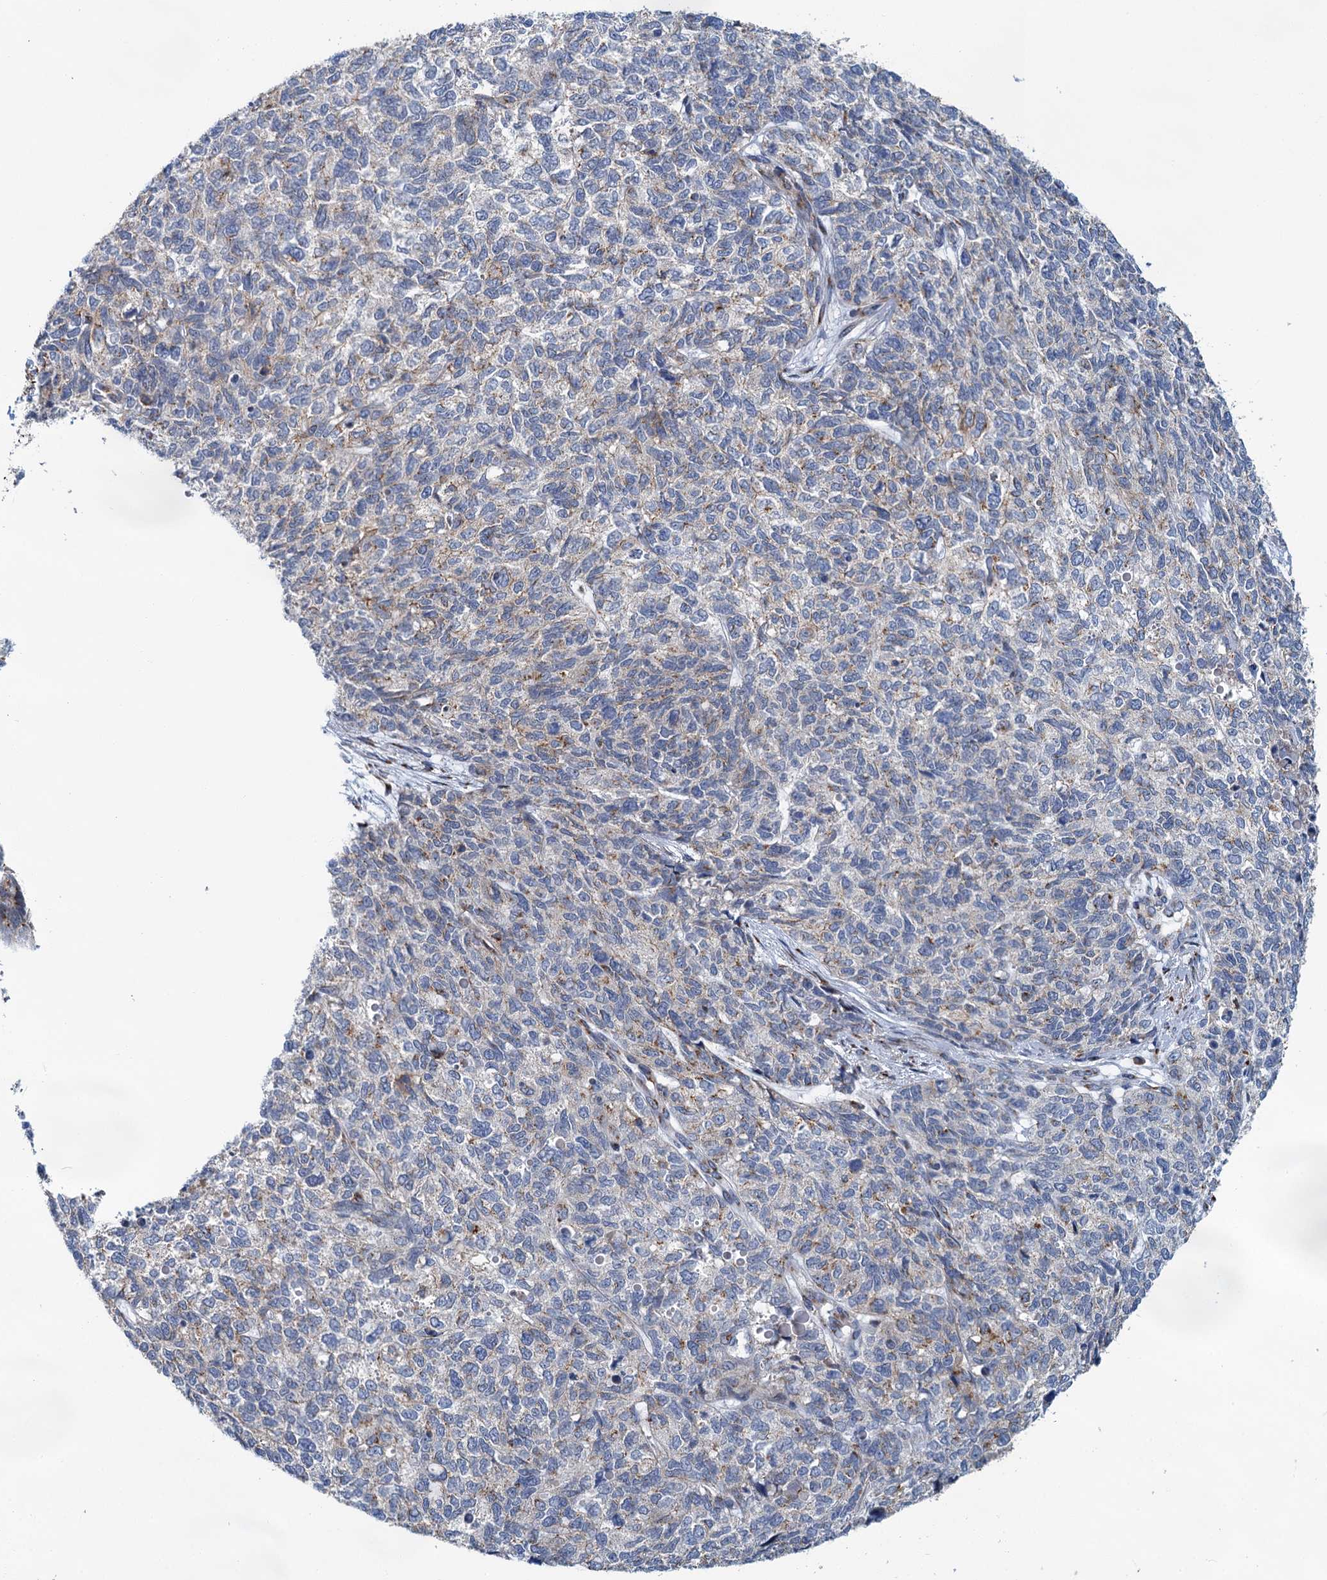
{"staining": {"intensity": "moderate", "quantity": "25%-75%", "location": "cytoplasmic/membranous"}, "tissue": "cervical cancer", "cell_type": "Tumor cells", "image_type": "cancer", "snomed": [{"axis": "morphology", "description": "Squamous cell carcinoma, NOS"}, {"axis": "topography", "description": "Cervix"}], "caption": "Squamous cell carcinoma (cervical) stained for a protein (brown) shows moderate cytoplasmic/membranous positive expression in about 25%-75% of tumor cells.", "gene": "BET1L", "patient": {"sex": "female", "age": 63}}